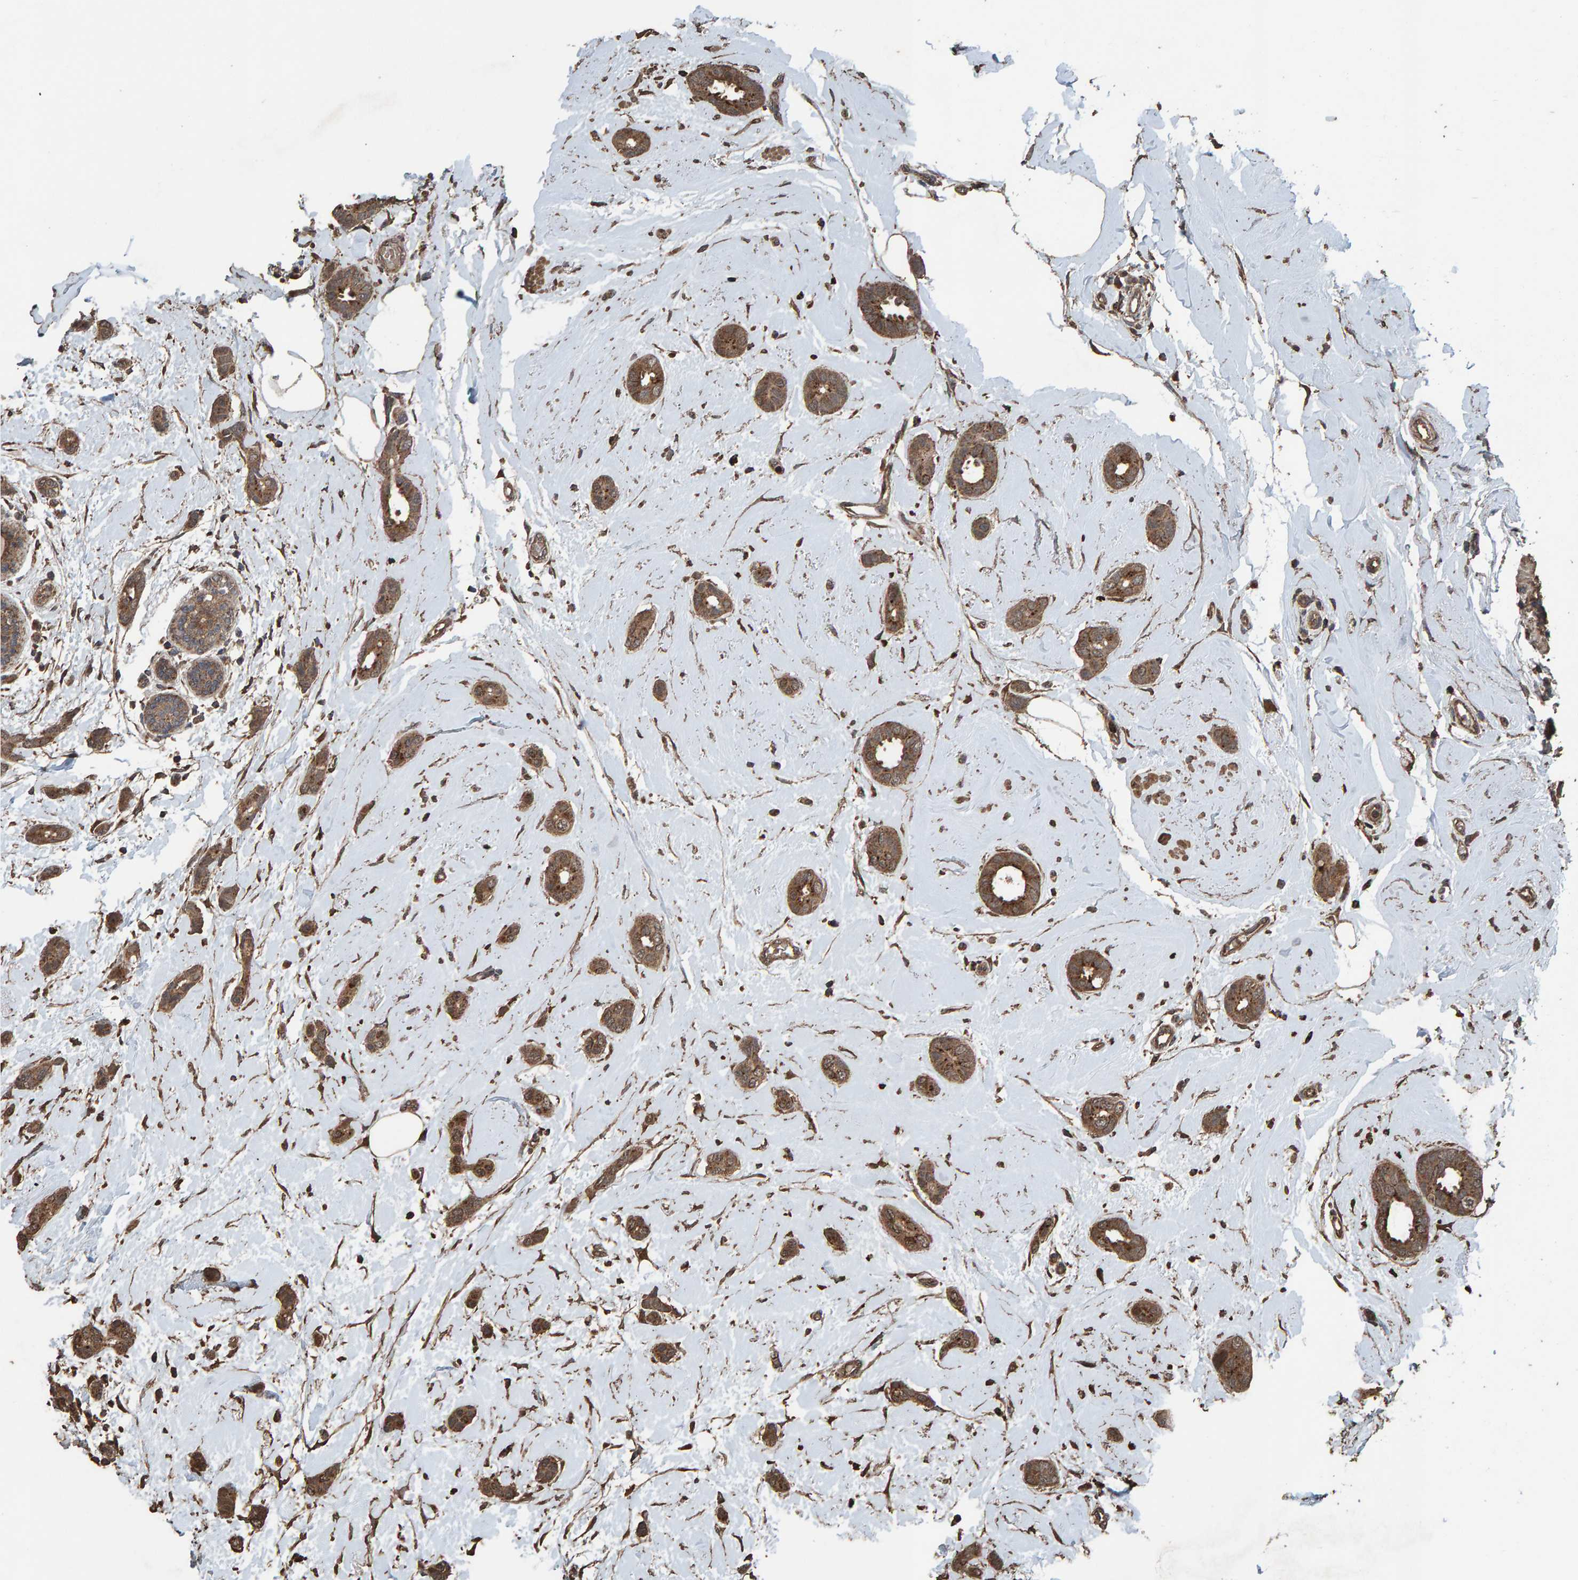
{"staining": {"intensity": "moderate", "quantity": ">75%", "location": "cytoplasmic/membranous"}, "tissue": "breast cancer", "cell_type": "Tumor cells", "image_type": "cancer", "snomed": [{"axis": "morphology", "description": "Duct carcinoma"}, {"axis": "topography", "description": "Breast"}], "caption": "Breast cancer stained with a protein marker demonstrates moderate staining in tumor cells.", "gene": "DUS1L", "patient": {"sex": "female", "age": 55}}